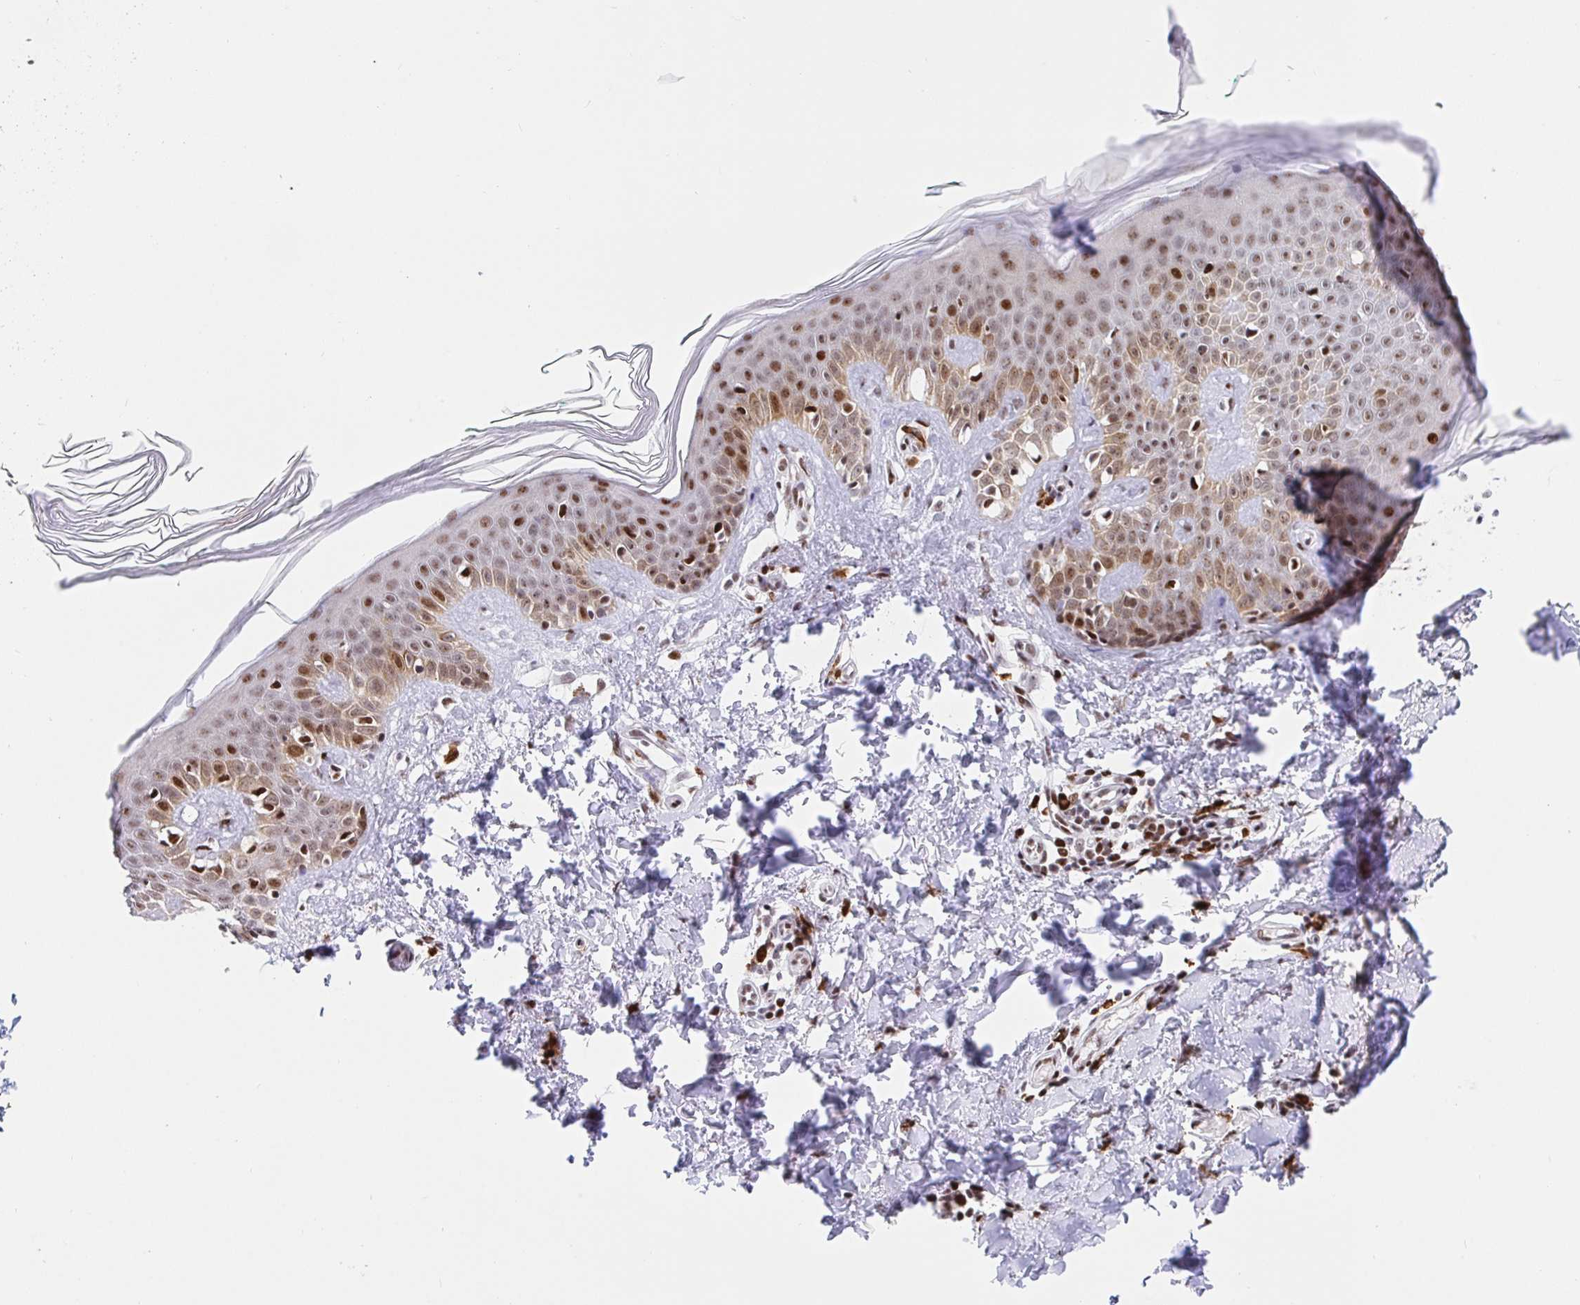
{"staining": {"intensity": "moderate", "quantity": ">75%", "location": "nuclear"}, "tissue": "skin", "cell_type": "Fibroblasts", "image_type": "normal", "snomed": [{"axis": "morphology", "description": "Normal tissue, NOS"}, {"axis": "topography", "description": "Skin"}, {"axis": "topography", "description": "Peripheral nerve tissue"}], "caption": "Protein staining of unremarkable skin exhibits moderate nuclear expression in about >75% of fibroblasts.", "gene": "SETD5", "patient": {"sex": "female", "age": 45}}